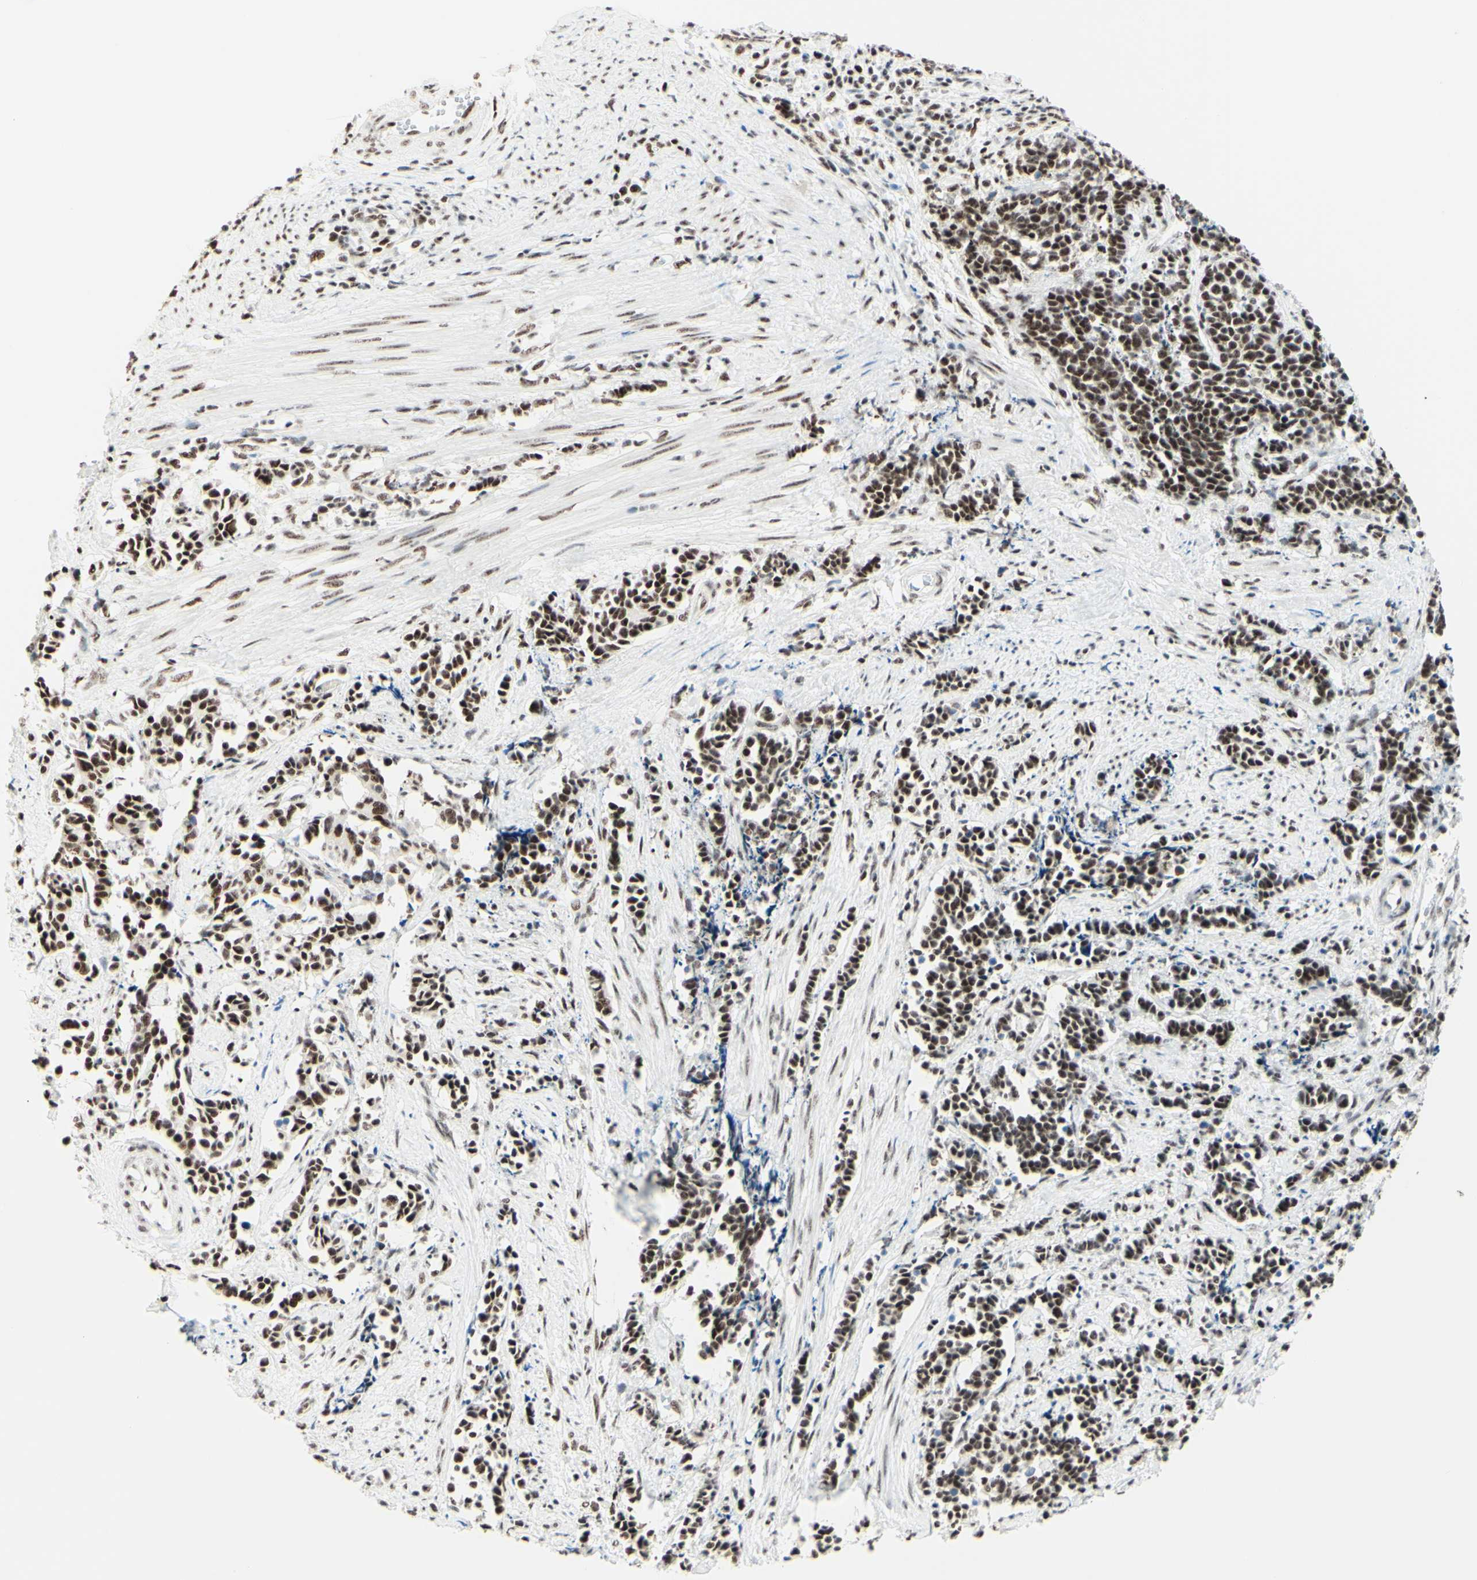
{"staining": {"intensity": "moderate", "quantity": ">75%", "location": "nuclear"}, "tissue": "cervical cancer", "cell_type": "Tumor cells", "image_type": "cancer", "snomed": [{"axis": "morphology", "description": "Normal tissue, NOS"}, {"axis": "morphology", "description": "Squamous cell carcinoma, NOS"}, {"axis": "topography", "description": "Cervix"}], "caption": "Cervical cancer (squamous cell carcinoma) stained with a brown dye exhibits moderate nuclear positive staining in approximately >75% of tumor cells.", "gene": "WTAP", "patient": {"sex": "female", "age": 35}}